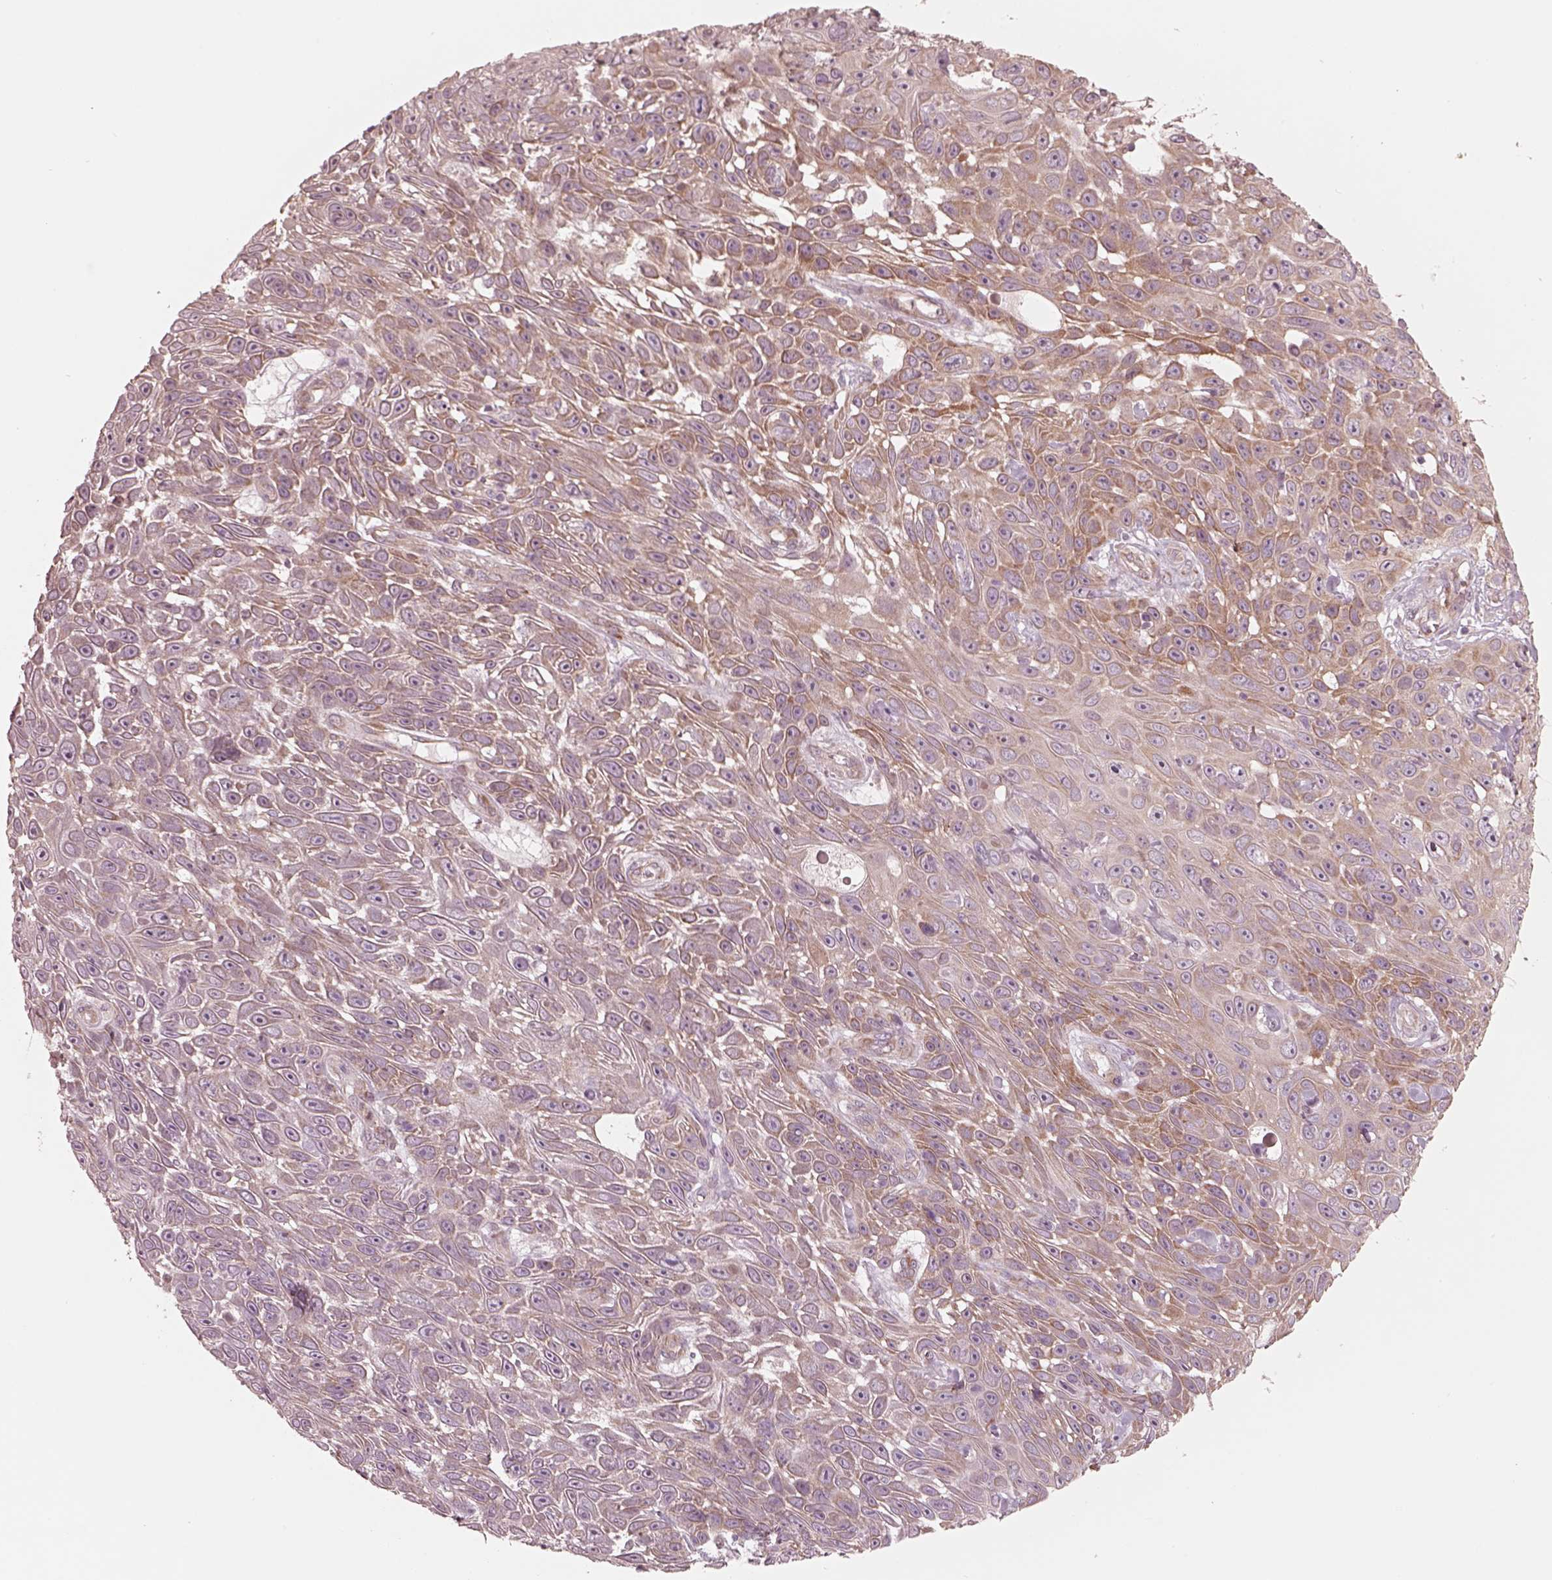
{"staining": {"intensity": "moderate", "quantity": "<25%", "location": "cytoplasmic/membranous"}, "tissue": "skin cancer", "cell_type": "Tumor cells", "image_type": "cancer", "snomed": [{"axis": "morphology", "description": "Squamous cell carcinoma, NOS"}, {"axis": "topography", "description": "Skin"}], "caption": "IHC (DAB) staining of skin cancer exhibits moderate cytoplasmic/membranous protein positivity in approximately <25% of tumor cells. The protein of interest is stained brown, and the nuclei are stained in blue (DAB IHC with brightfield microscopy, high magnification).", "gene": "RAB3C", "patient": {"sex": "male", "age": 82}}